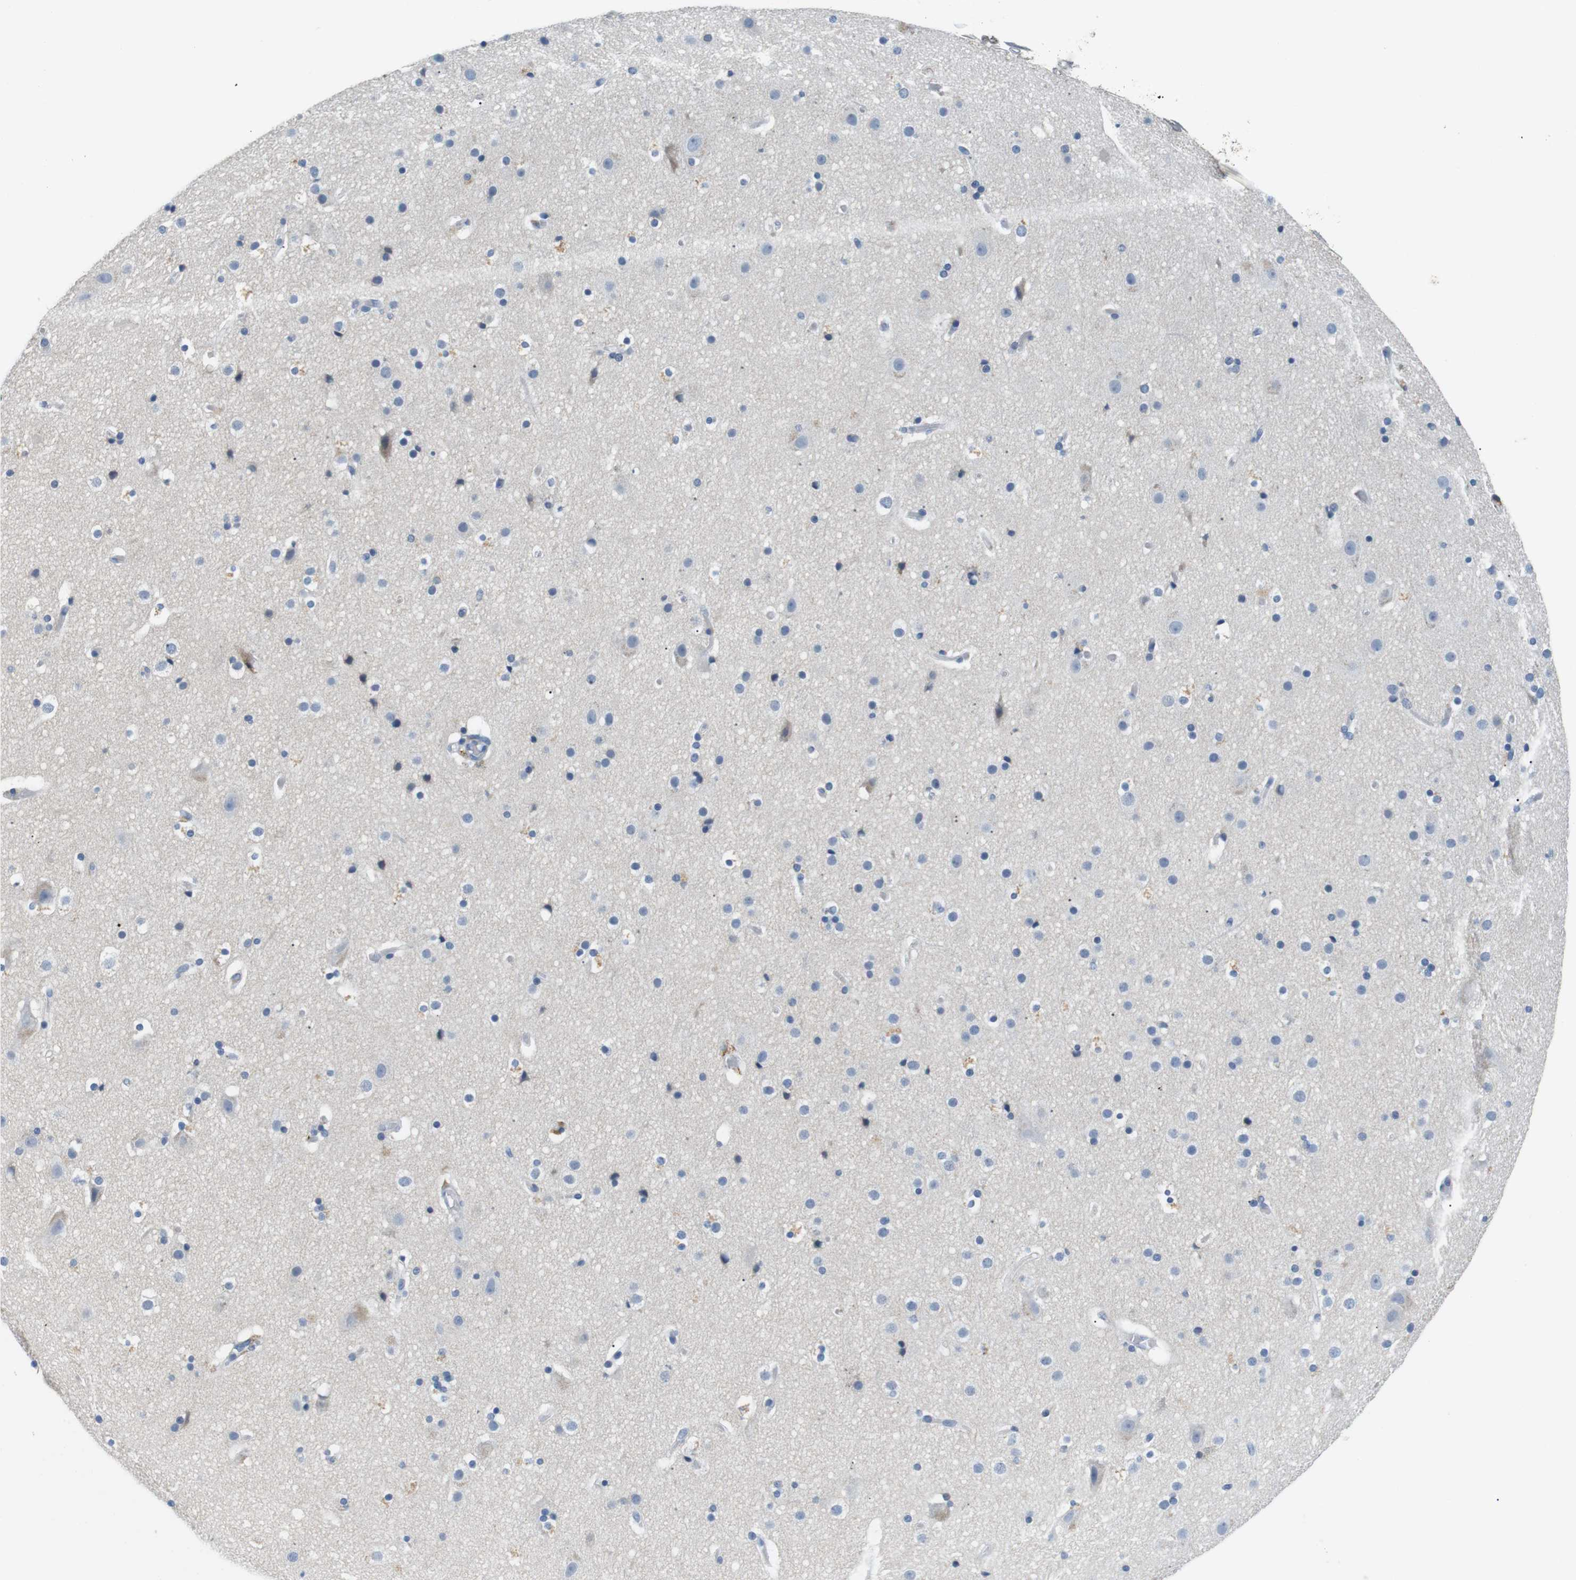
{"staining": {"intensity": "negative", "quantity": "none", "location": "none"}, "tissue": "cerebral cortex", "cell_type": "Endothelial cells", "image_type": "normal", "snomed": [{"axis": "morphology", "description": "Normal tissue, NOS"}, {"axis": "topography", "description": "Cerebral cortex"}], "caption": "High magnification brightfield microscopy of unremarkable cerebral cortex stained with DAB (brown) and counterstained with hematoxylin (blue): endothelial cells show no significant expression. Nuclei are stained in blue.", "gene": "FCGRT", "patient": {"sex": "male", "age": 57}}